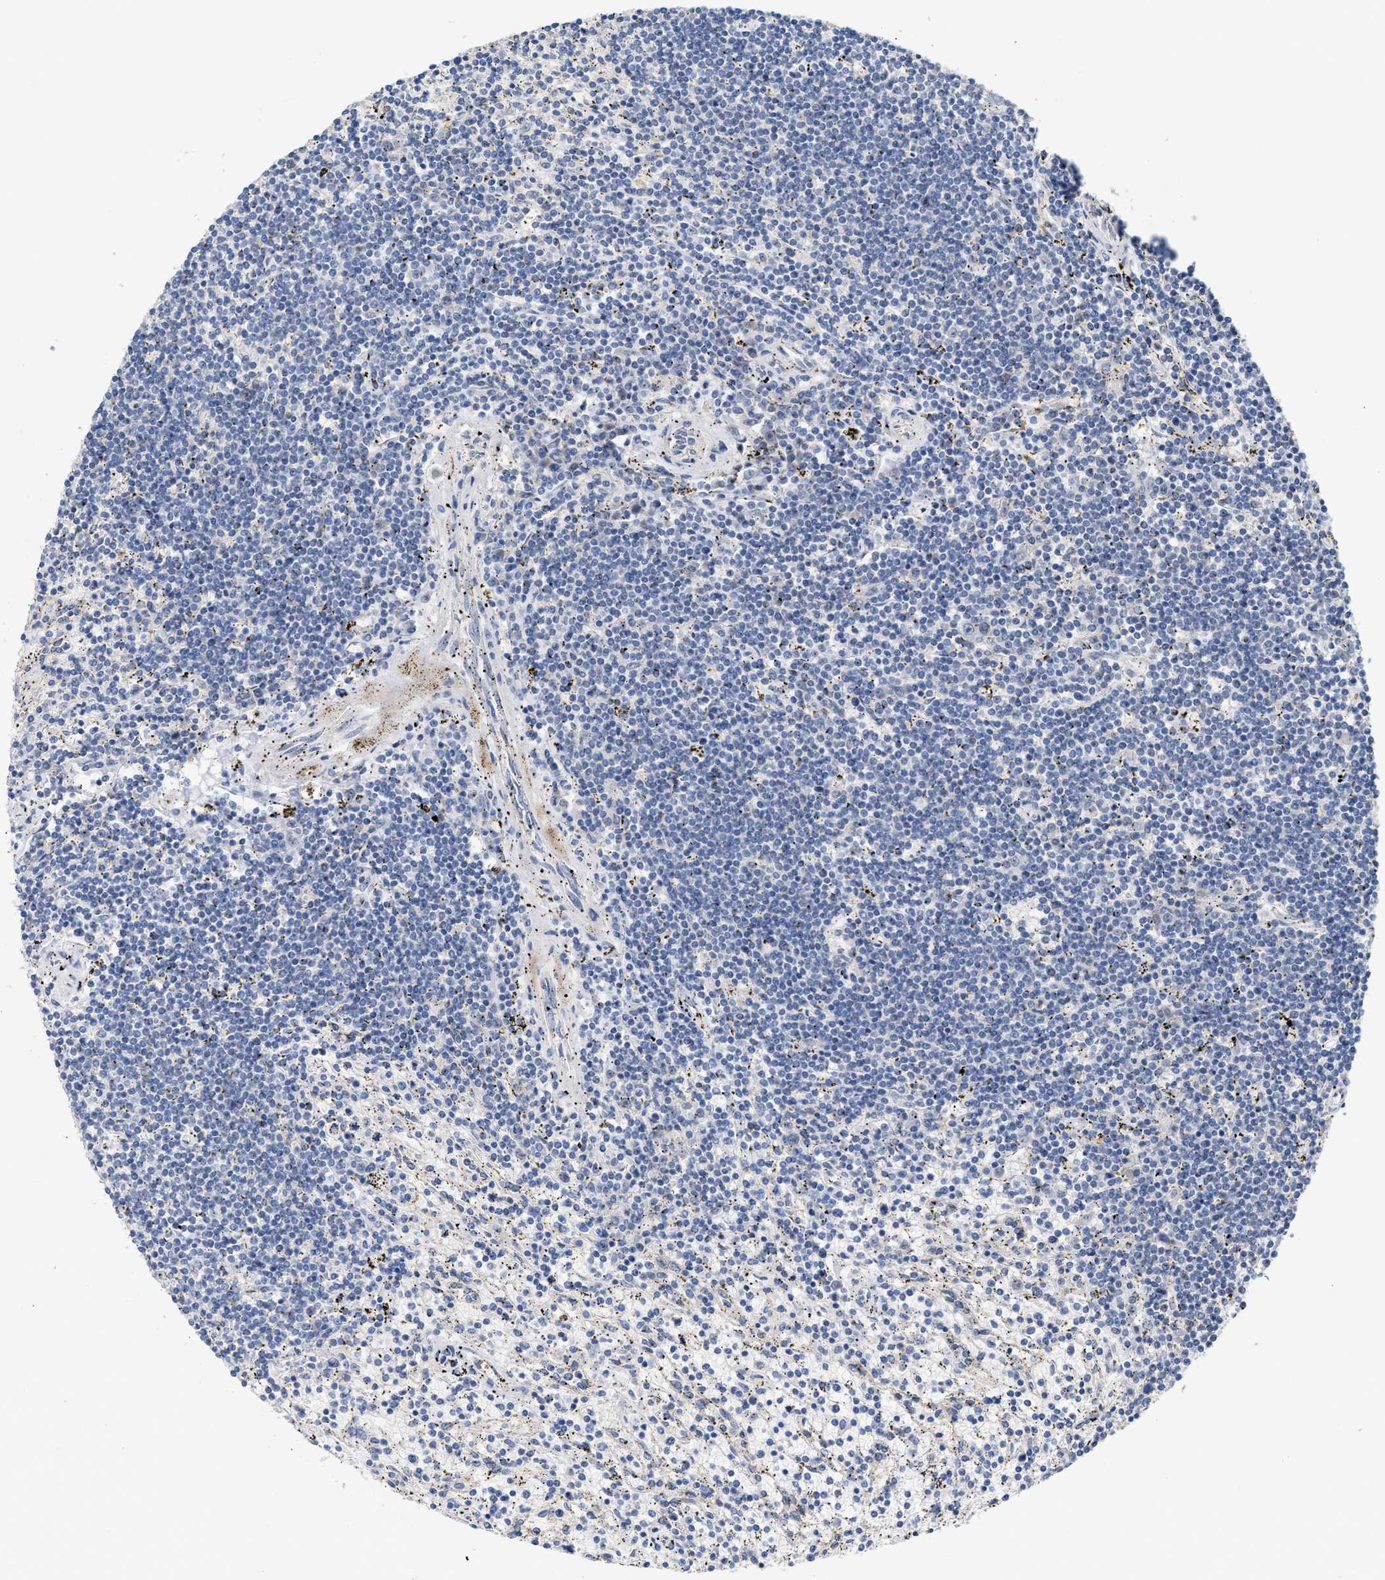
{"staining": {"intensity": "negative", "quantity": "none", "location": "none"}, "tissue": "lymphoma", "cell_type": "Tumor cells", "image_type": "cancer", "snomed": [{"axis": "morphology", "description": "Malignant lymphoma, non-Hodgkin's type, Low grade"}, {"axis": "topography", "description": "Spleen"}], "caption": "High power microscopy photomicrograph of an immunohistochemistry (IHC) histopathology image of lymphoma, revealing no significant staining in tumor cells. (DAB (3,3'-diaminobenzidine) immunohistochemistry (IHC) visualized using brightfield microscopy, high magnification).", "gene": "BBLN", "patient": {"sex": "male", "age": 76}}